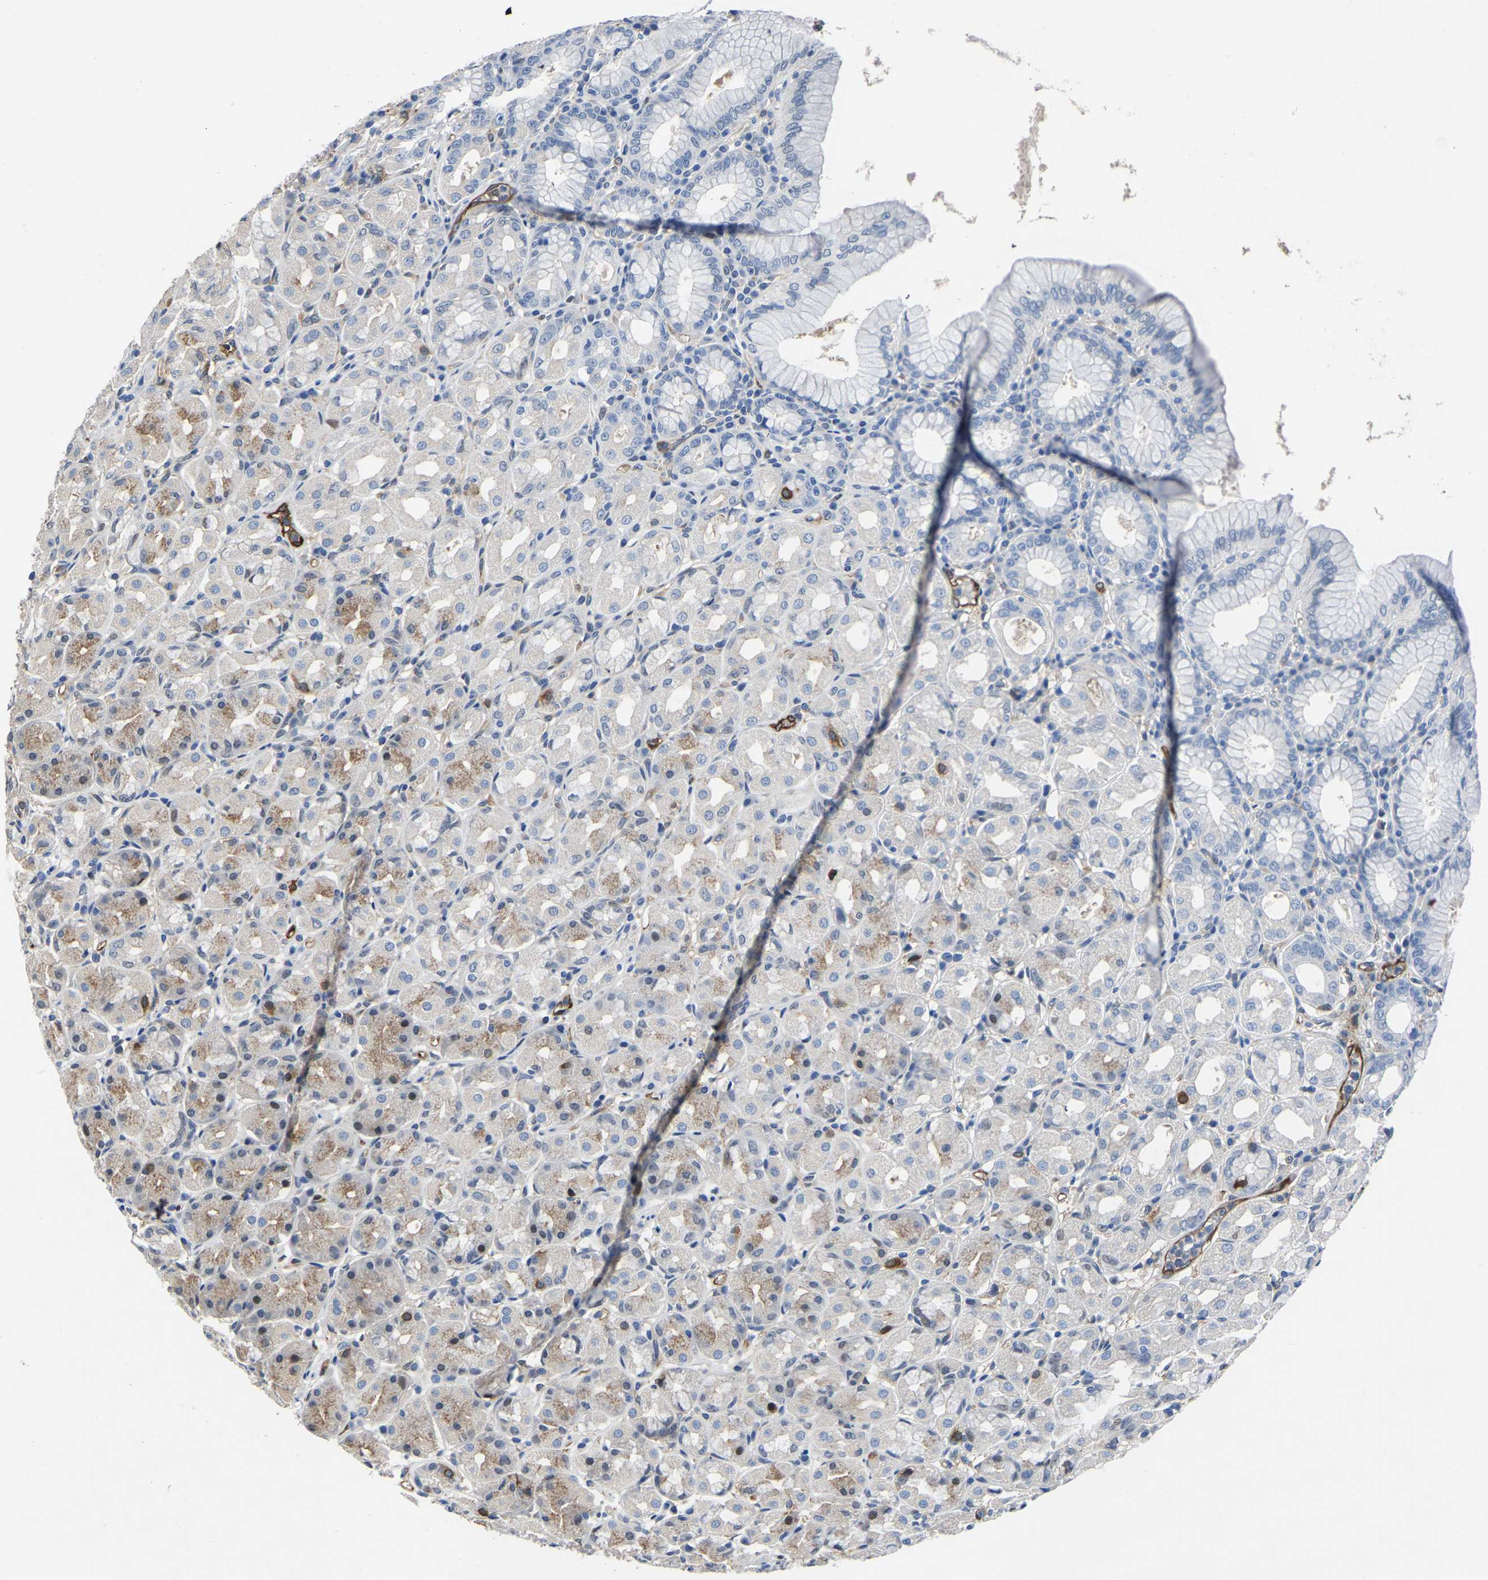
{"staining": {"intensity": "weak", "quantity": "<25%", "location": "cytoplasmic/membranous"}, "tissue": "stomach", "cell_type": "Glandular cells", "image_type": "normal", "snomed": [{"axis": "morphology", "description": "Normal tissue, NOS"}, {"axis": "topography", "description": "Stomach"}, {"axis": "topography", "description": "Stomach, lower"}], "caption": "Immunohistochemistry photomicrograph of unremarkable human stomach stained for a protein (brown), which reveals no expression in glandular cells.", "gene": "ATG2B", "patient": {"sex": "female", "age": 56}}